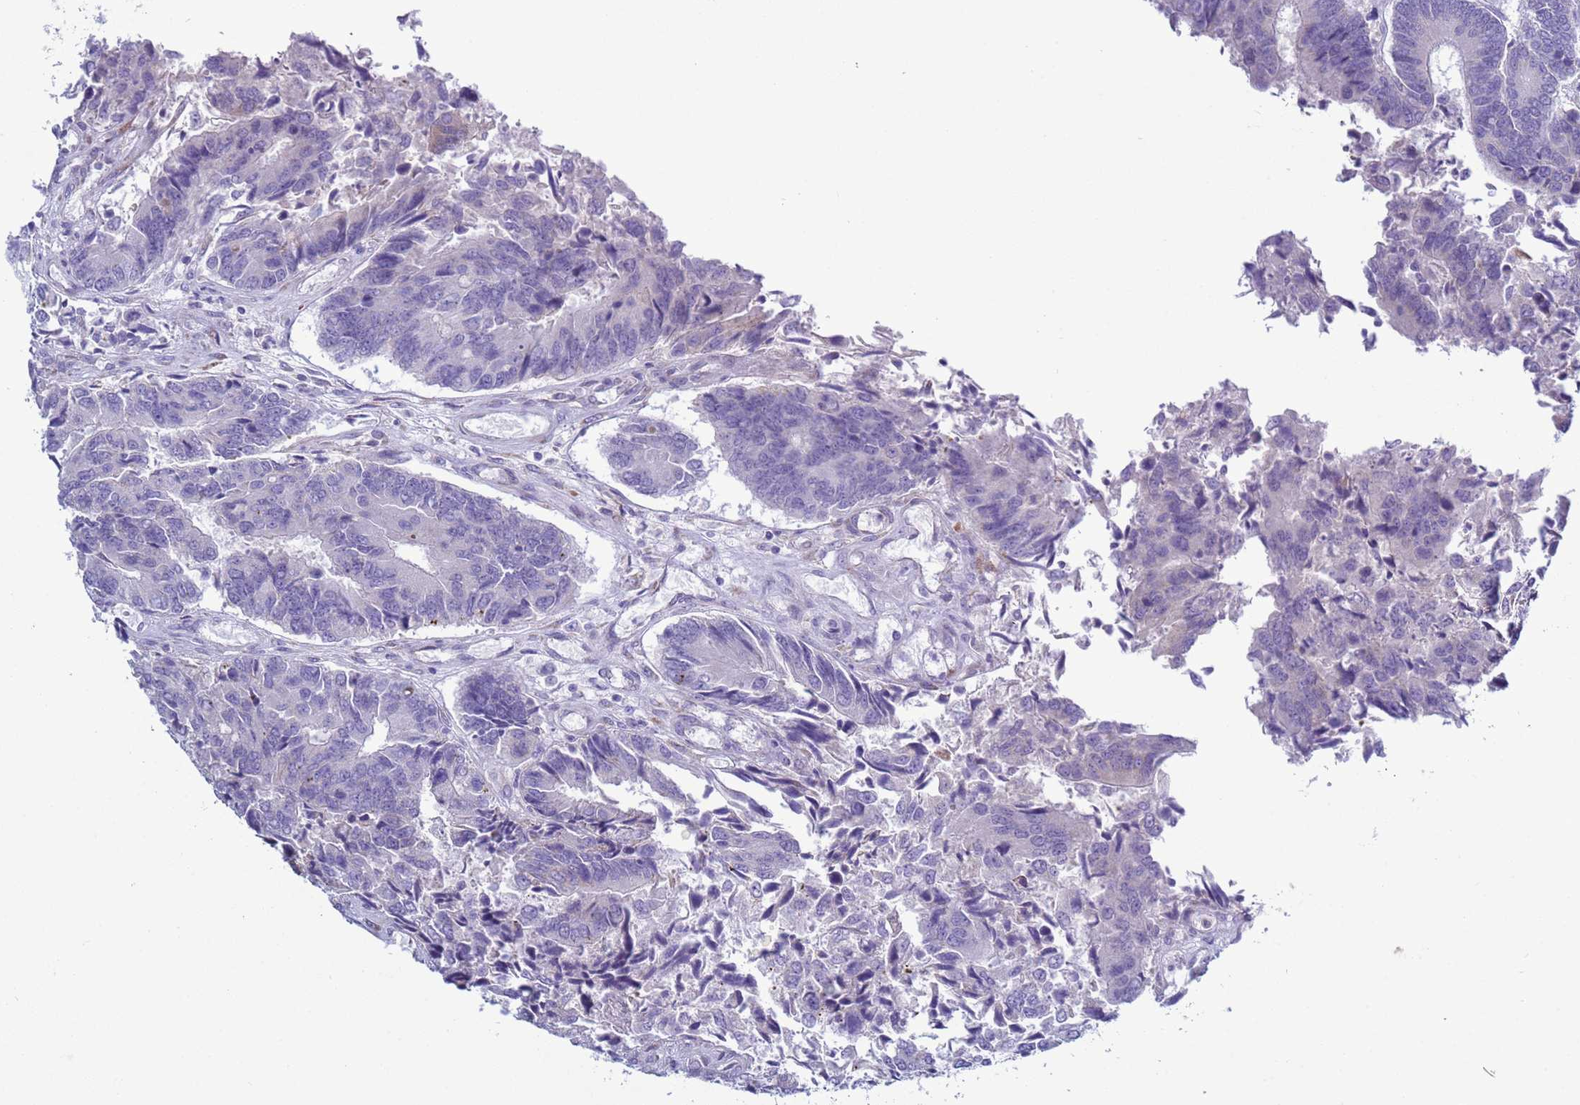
{"staining": {"intensity": "negative", "quantity": "none", "location": "none"}, "tissue": "colorectal cancer", "cell_type": "Tumor cells", "image_type": "cancer", "snomed": [{"axis": "morphology", "description": "Adenocarcinoma, NOS"}, {"axis": "topography", "description": "Colon"}], "caption": "Histopathology image shows no significant protein positivity in tumor cells of adenocarcinoma (colorectal). Brightfield microscopy of immunohistochemistry stained with DAB (brown) and hematoxylin (blue), captured at high magnification.", "gene": "ABHD17B", "patient": {"sex": "female", "age": 67}}